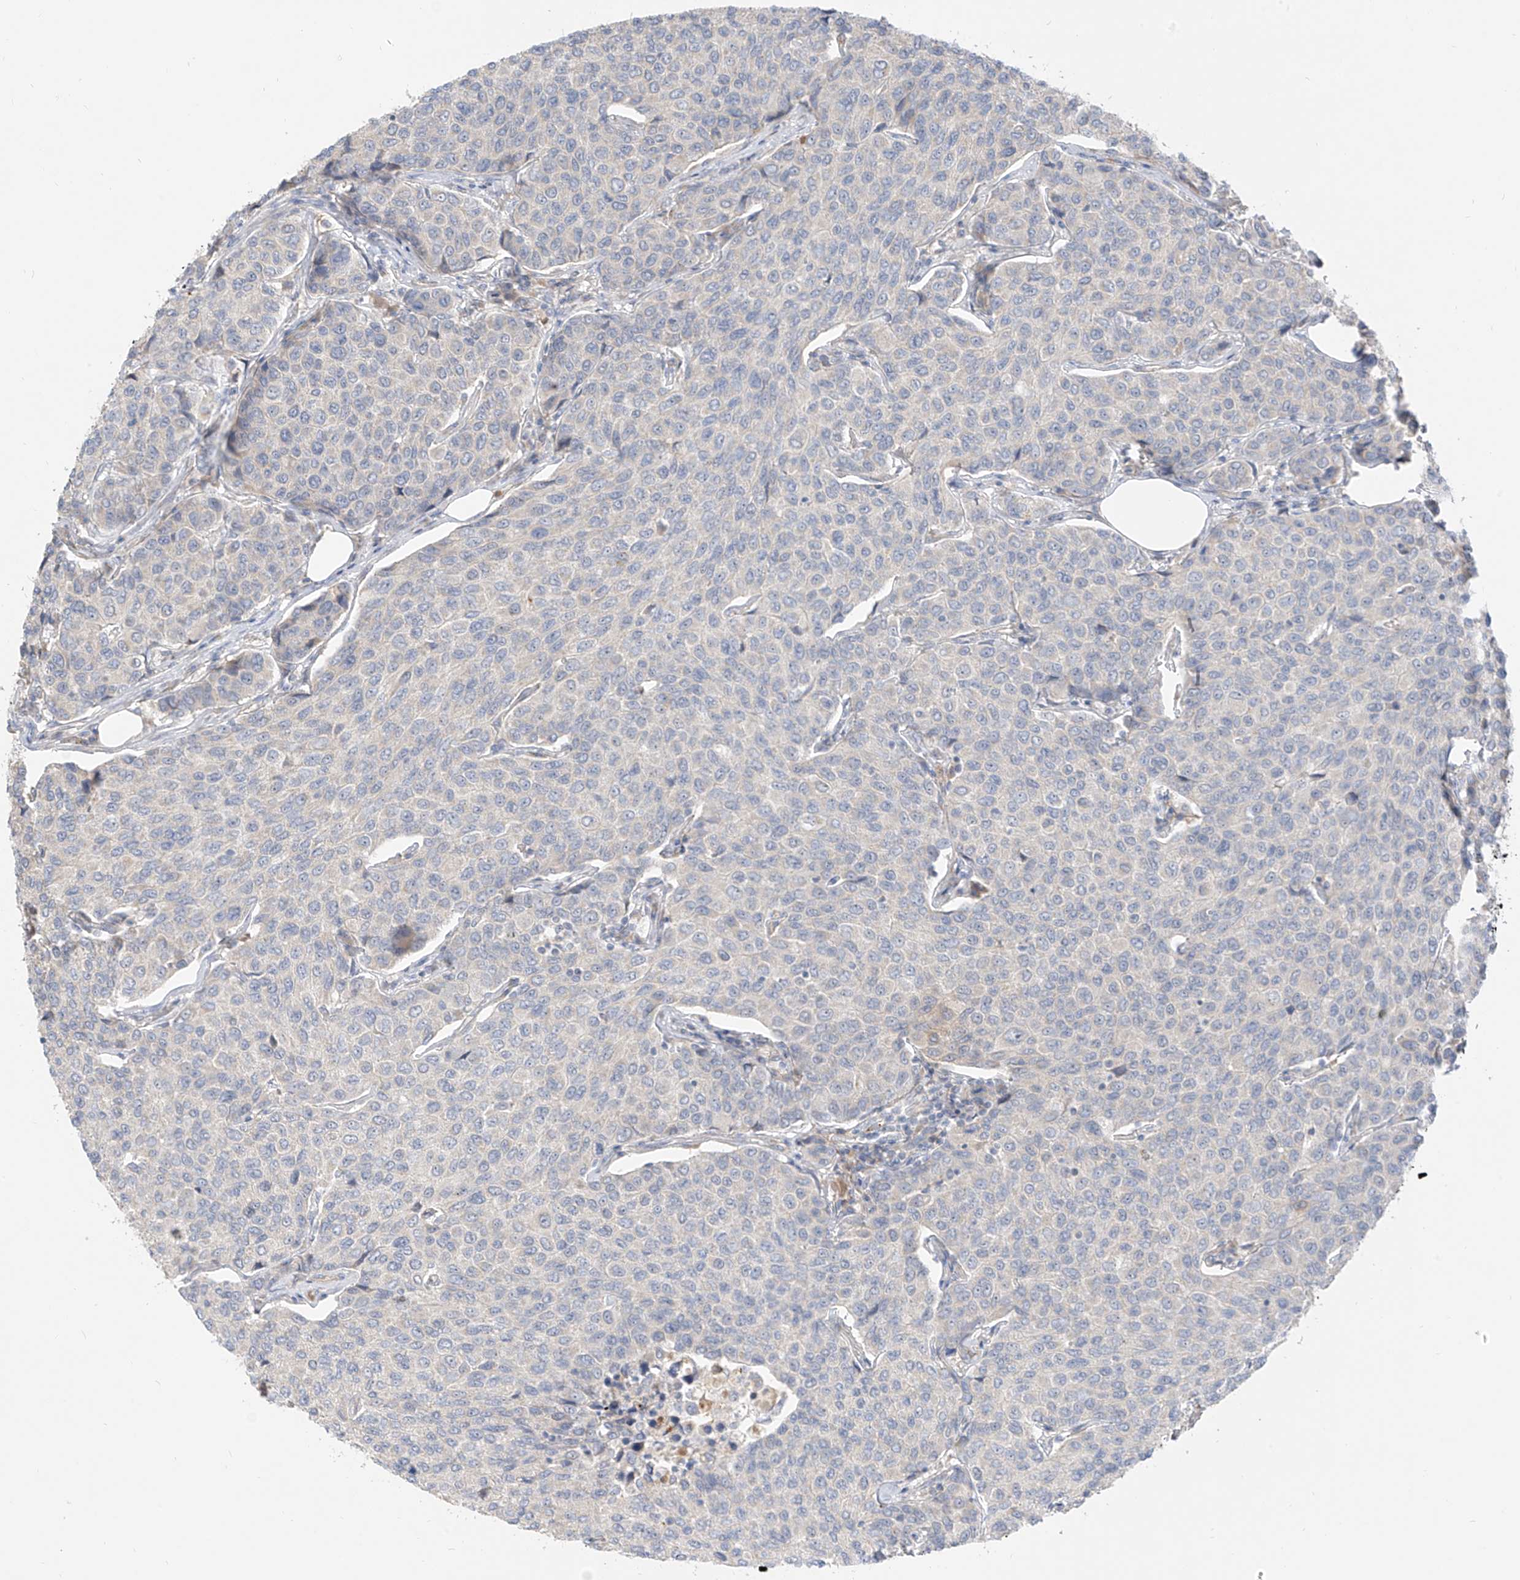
{"staining": {"intensity": "negative", "quantity": "none", "location": "none"}, "tissue": "breast cancer", "cell_type": "Tumor cells", "image_type": "cancer", "snomed": [{"axis": "morphology", "description": "Duct carcinoma"}, {"axis": "topography", "description": "Breast"}], "caption": "Tumor cells are negative for protein expression in human breast cancer.", "gene": "C2orf42", "patient": {"sex": "female", "age": 55}}